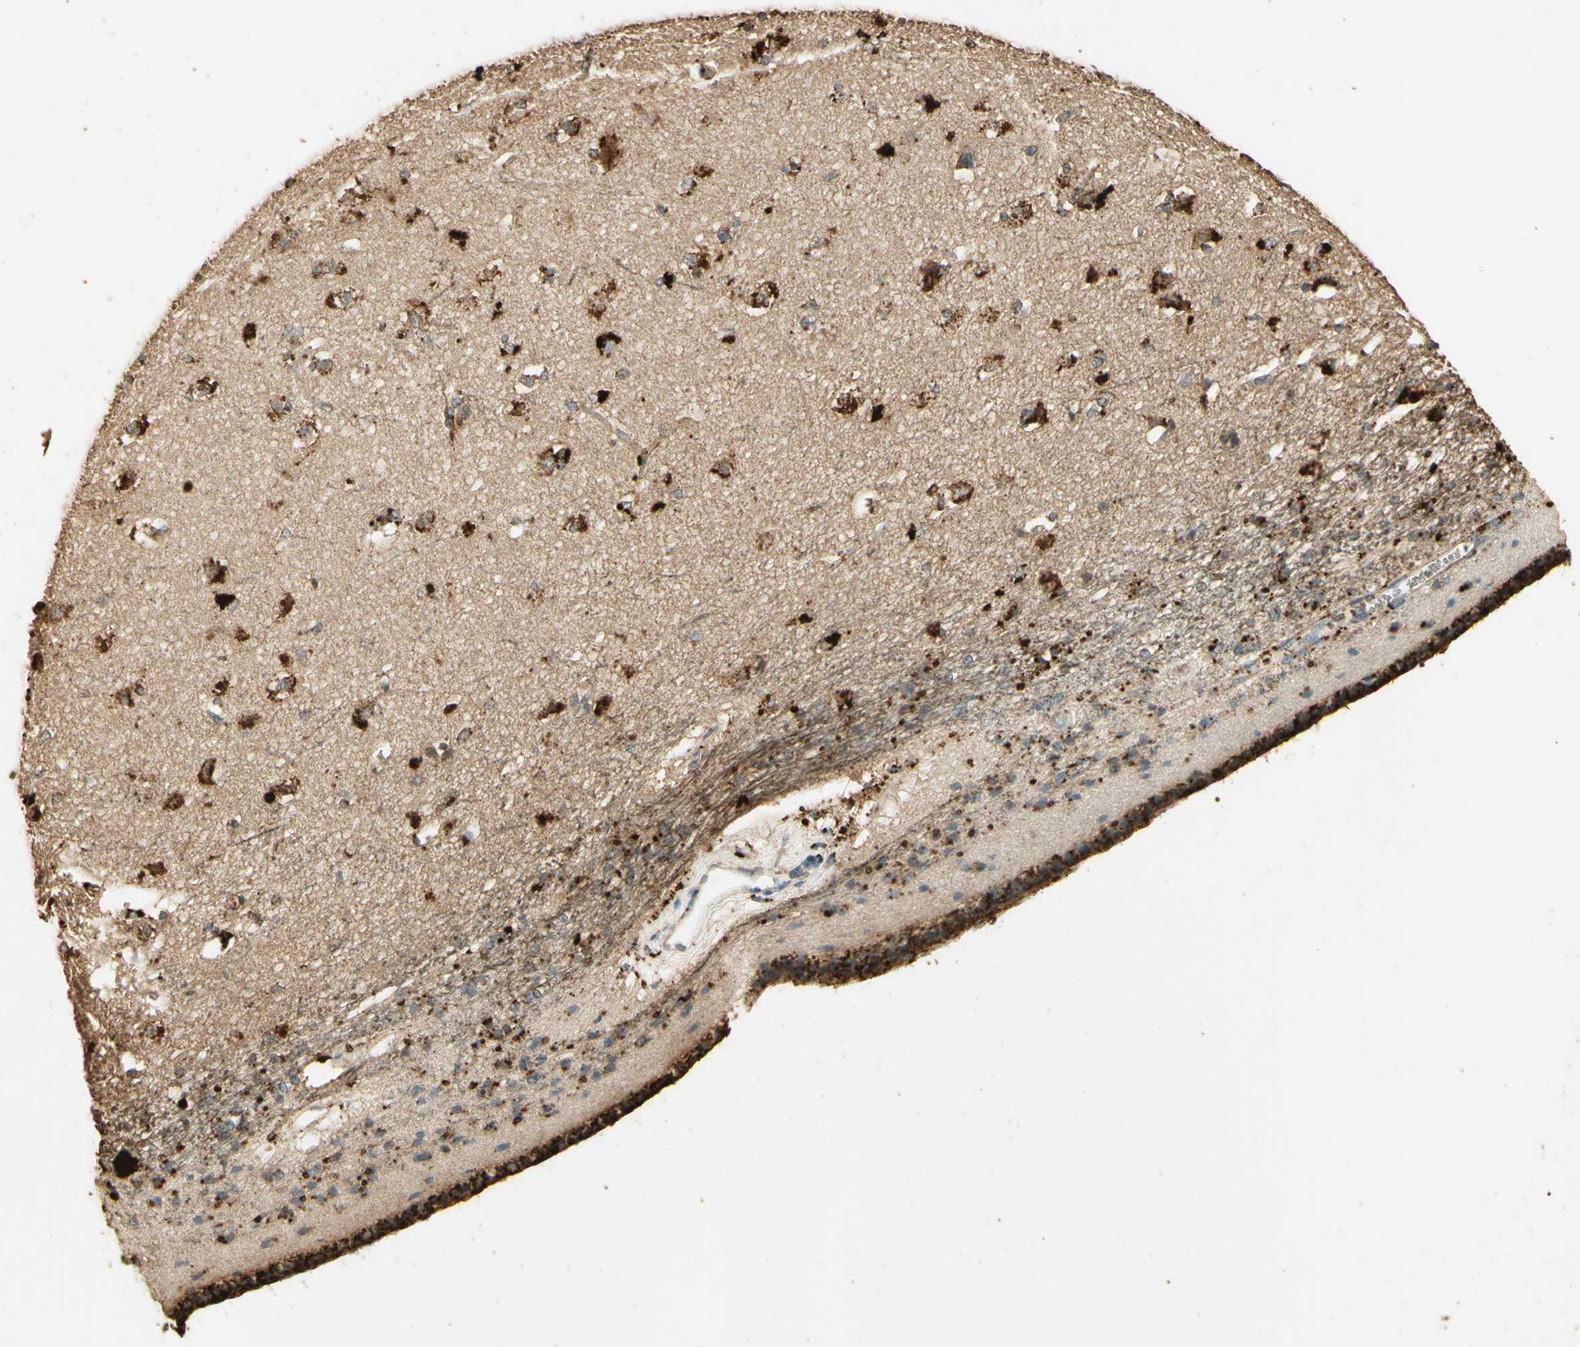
{"staining": {"intensity": "strong", "quantity": ">75%", "location": "cytoplasmic/membranous"}, "tissue": "caudate", "cell_type": "Glial cells", "image_type": "normal", "snomed": [{"axis": "morphology", "description": "Normal tissue, NOS"}, {"axis": "topography", "description": "Lateral ventricle wall"}], "caption": "A micrograph of human caudate stained for a protein reveals strong cytoplasmic/membranous brown staining in glial cells. The staining is performed using DAB brown chromogen to label protein expression. The nuclei are counter-stained blue using hematoxylin.", "gene": "ARHGEF17", "patient": {"sex": "female", "age": 19}}